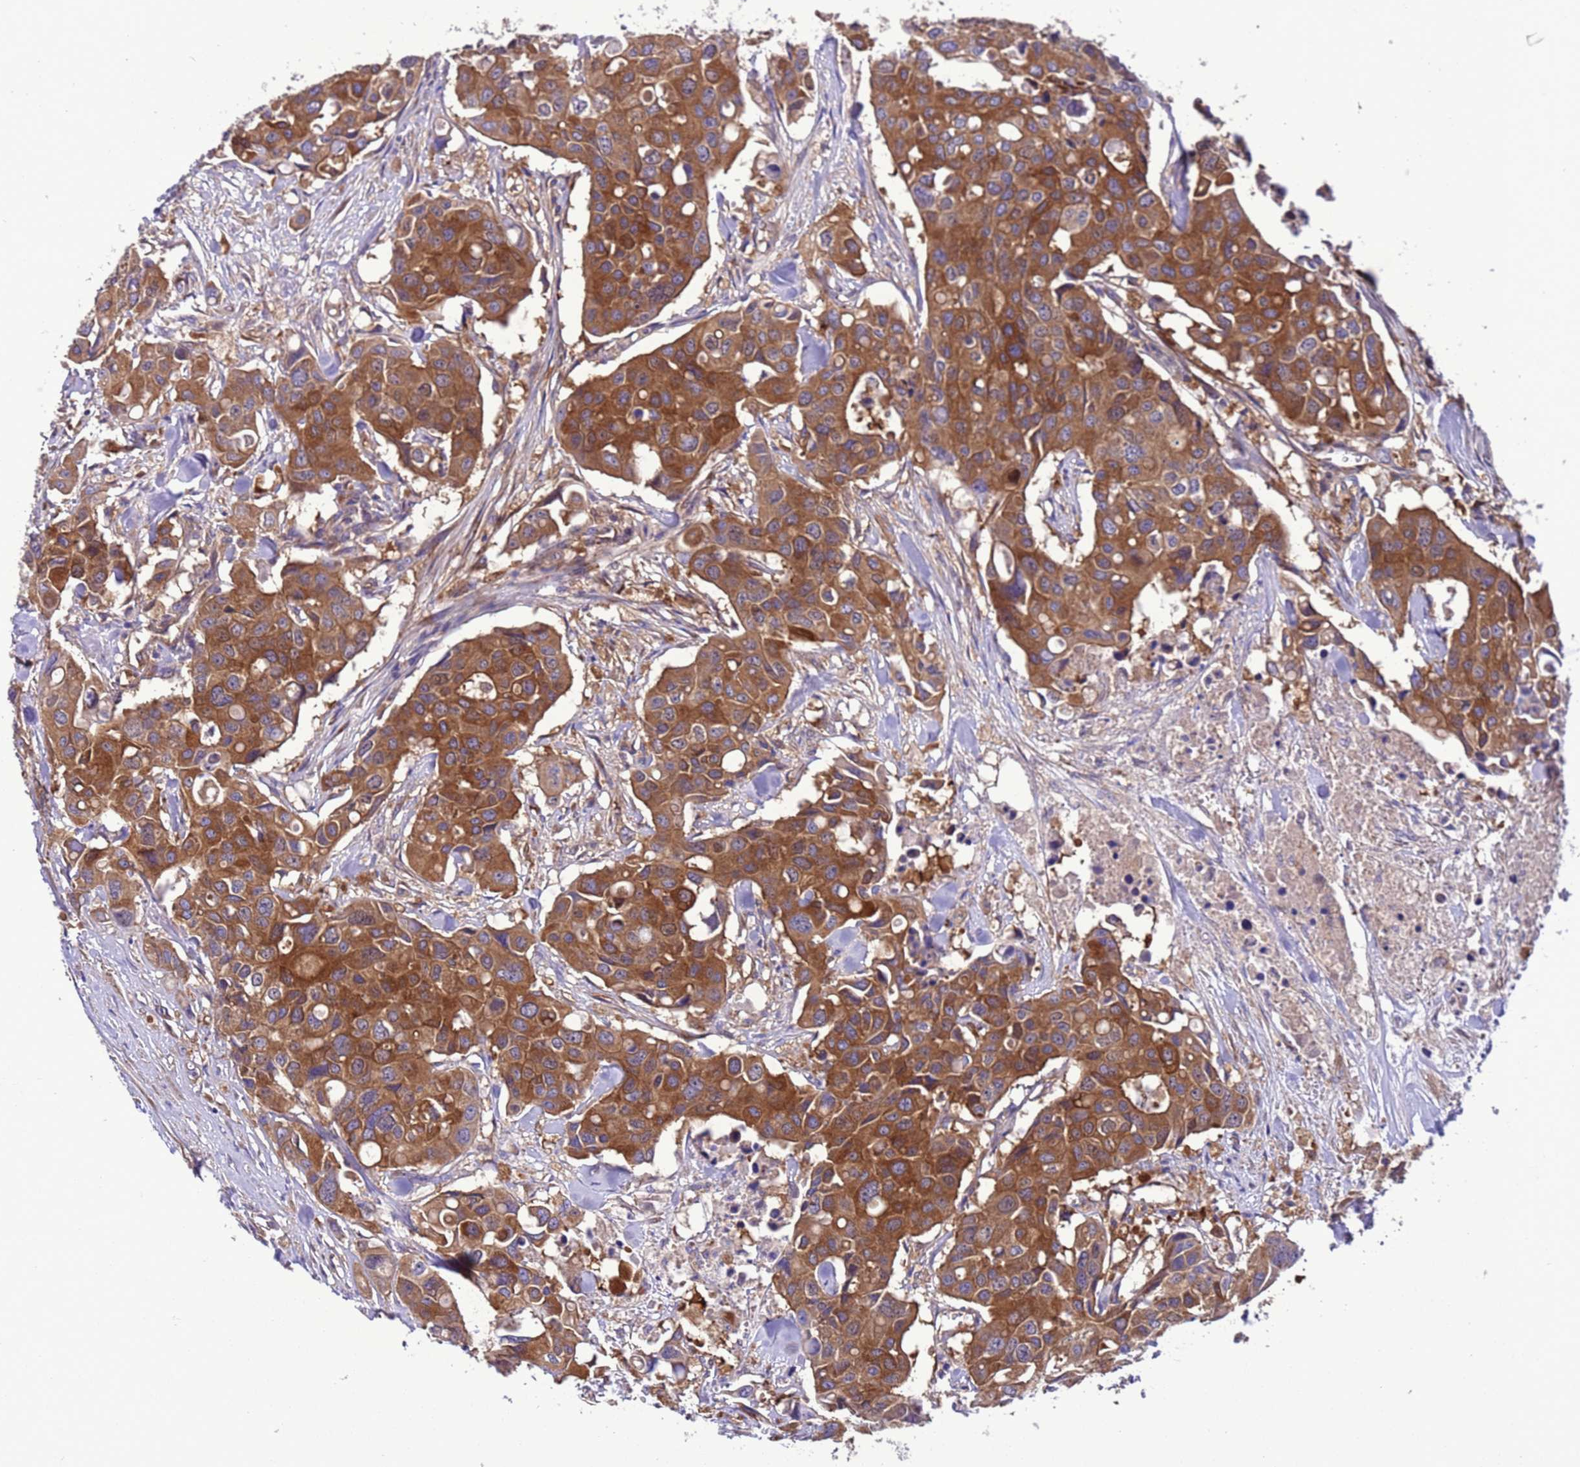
{"staining": {"intensity": "strong", "quantity": ">75%", "location": "cytoplasmic/membranous"}, "tissue": "colorectal cancer", "cell_type": "Tumor cells", "image_type": "cancer", "snomed": [{"axis": "morphology", "description": "Adenocarcinoma, NOS"}, {"axis": "topography", "description": "Colon"}], "caption": "Immunohistochemical staining of human colorectal cancer reveals high levels of strong cytoplasmic/membranous protein expression in approximately >75% of tumor cells.", "gene": "RABEP2", "patient": {"sex": "male", "age": 77}}